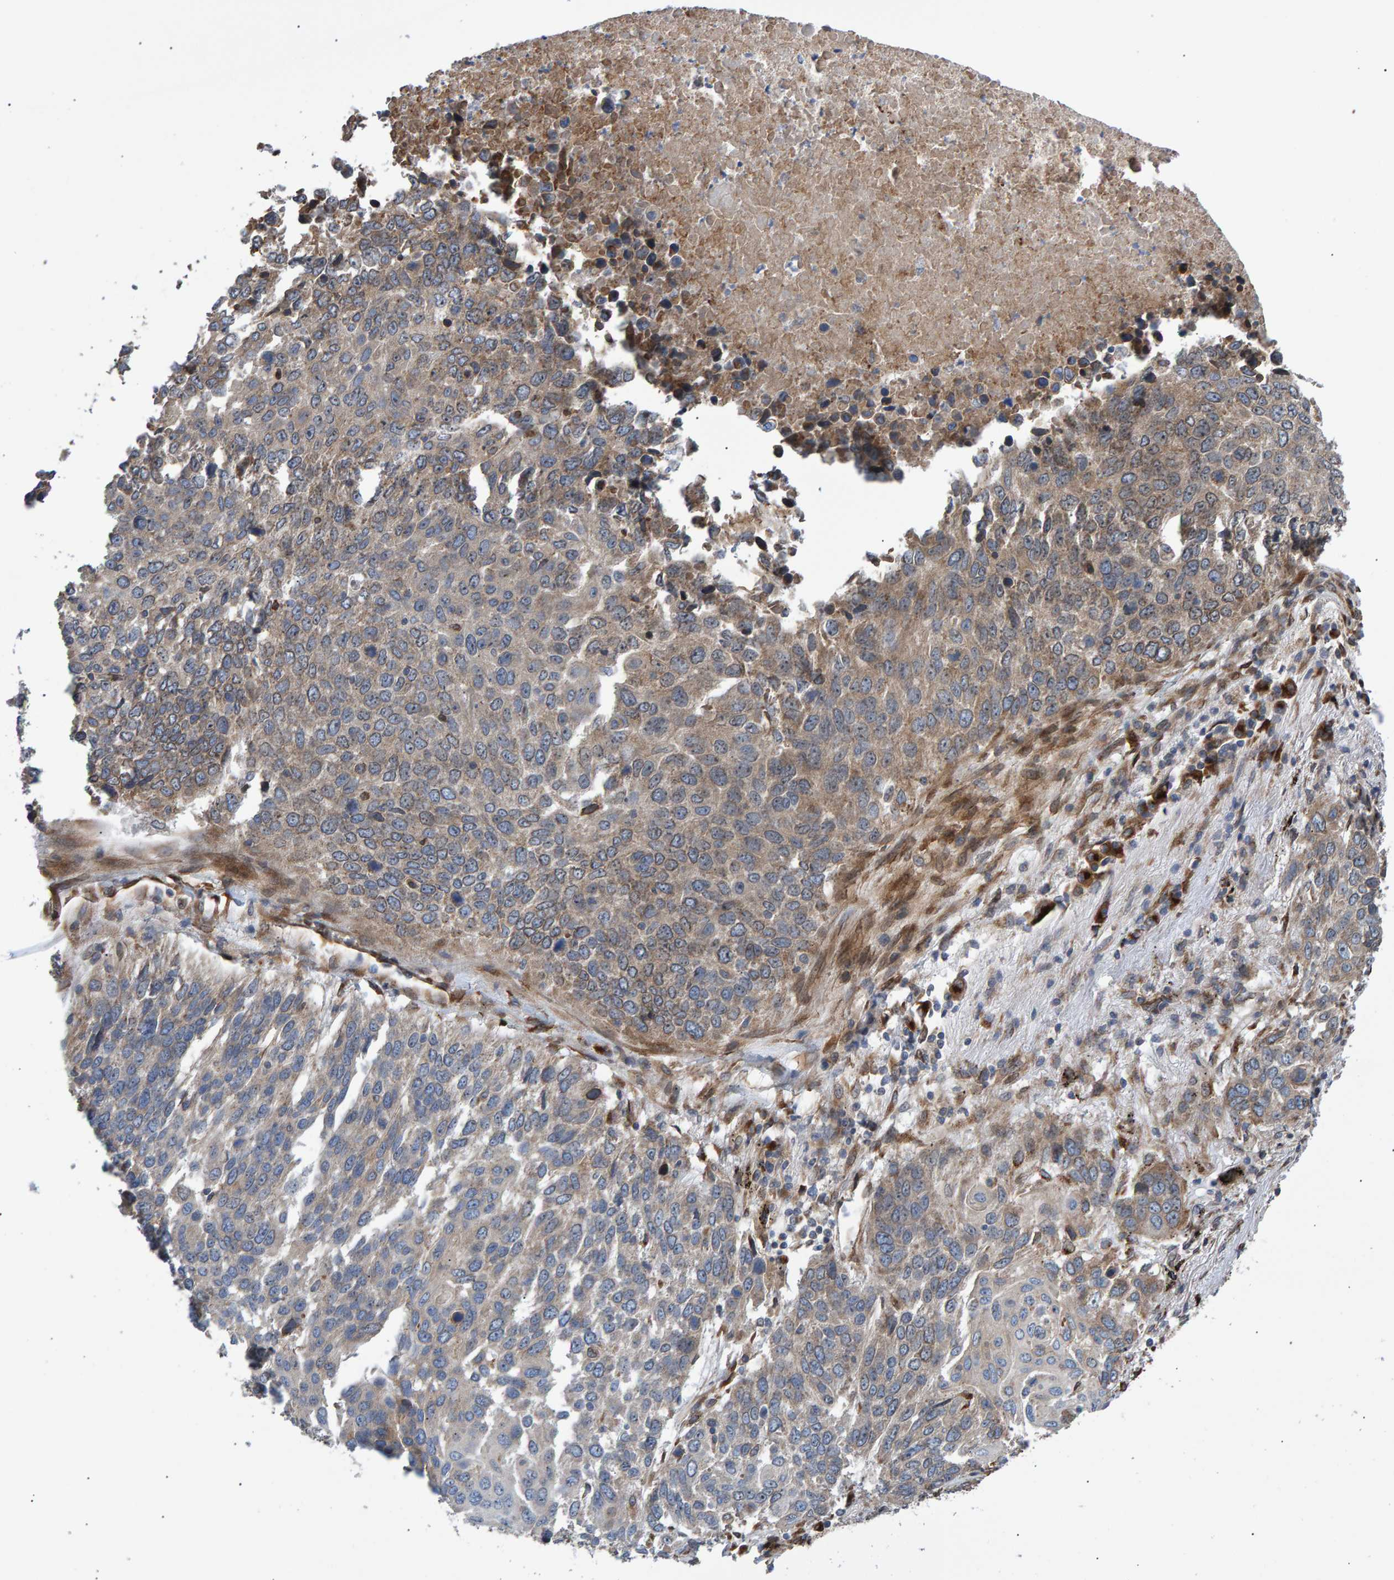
{"staining": {"intensity": "moderate", "quantity": "25%-75%", "location": "cytoplasmic/membranous"}, "tissue": "lung cancer", "cell_type": "Tumor cells", "image_type": "cancer", "snomed": [{"axis": "morphology", "description": "Squamous cell carcinoma, NOS"}, {"axis": "topography", "description": "Lung"}], "caption": "Immunohistochemistry (IHC) of lung cancer (squamous cell carcinoma) shows medium levels of moderate cytoplasmic/membranous staining in about 25%-75% of tumor cells.", "gene": "FAM117A", "patient": {"sex": "male", "age": 66}}